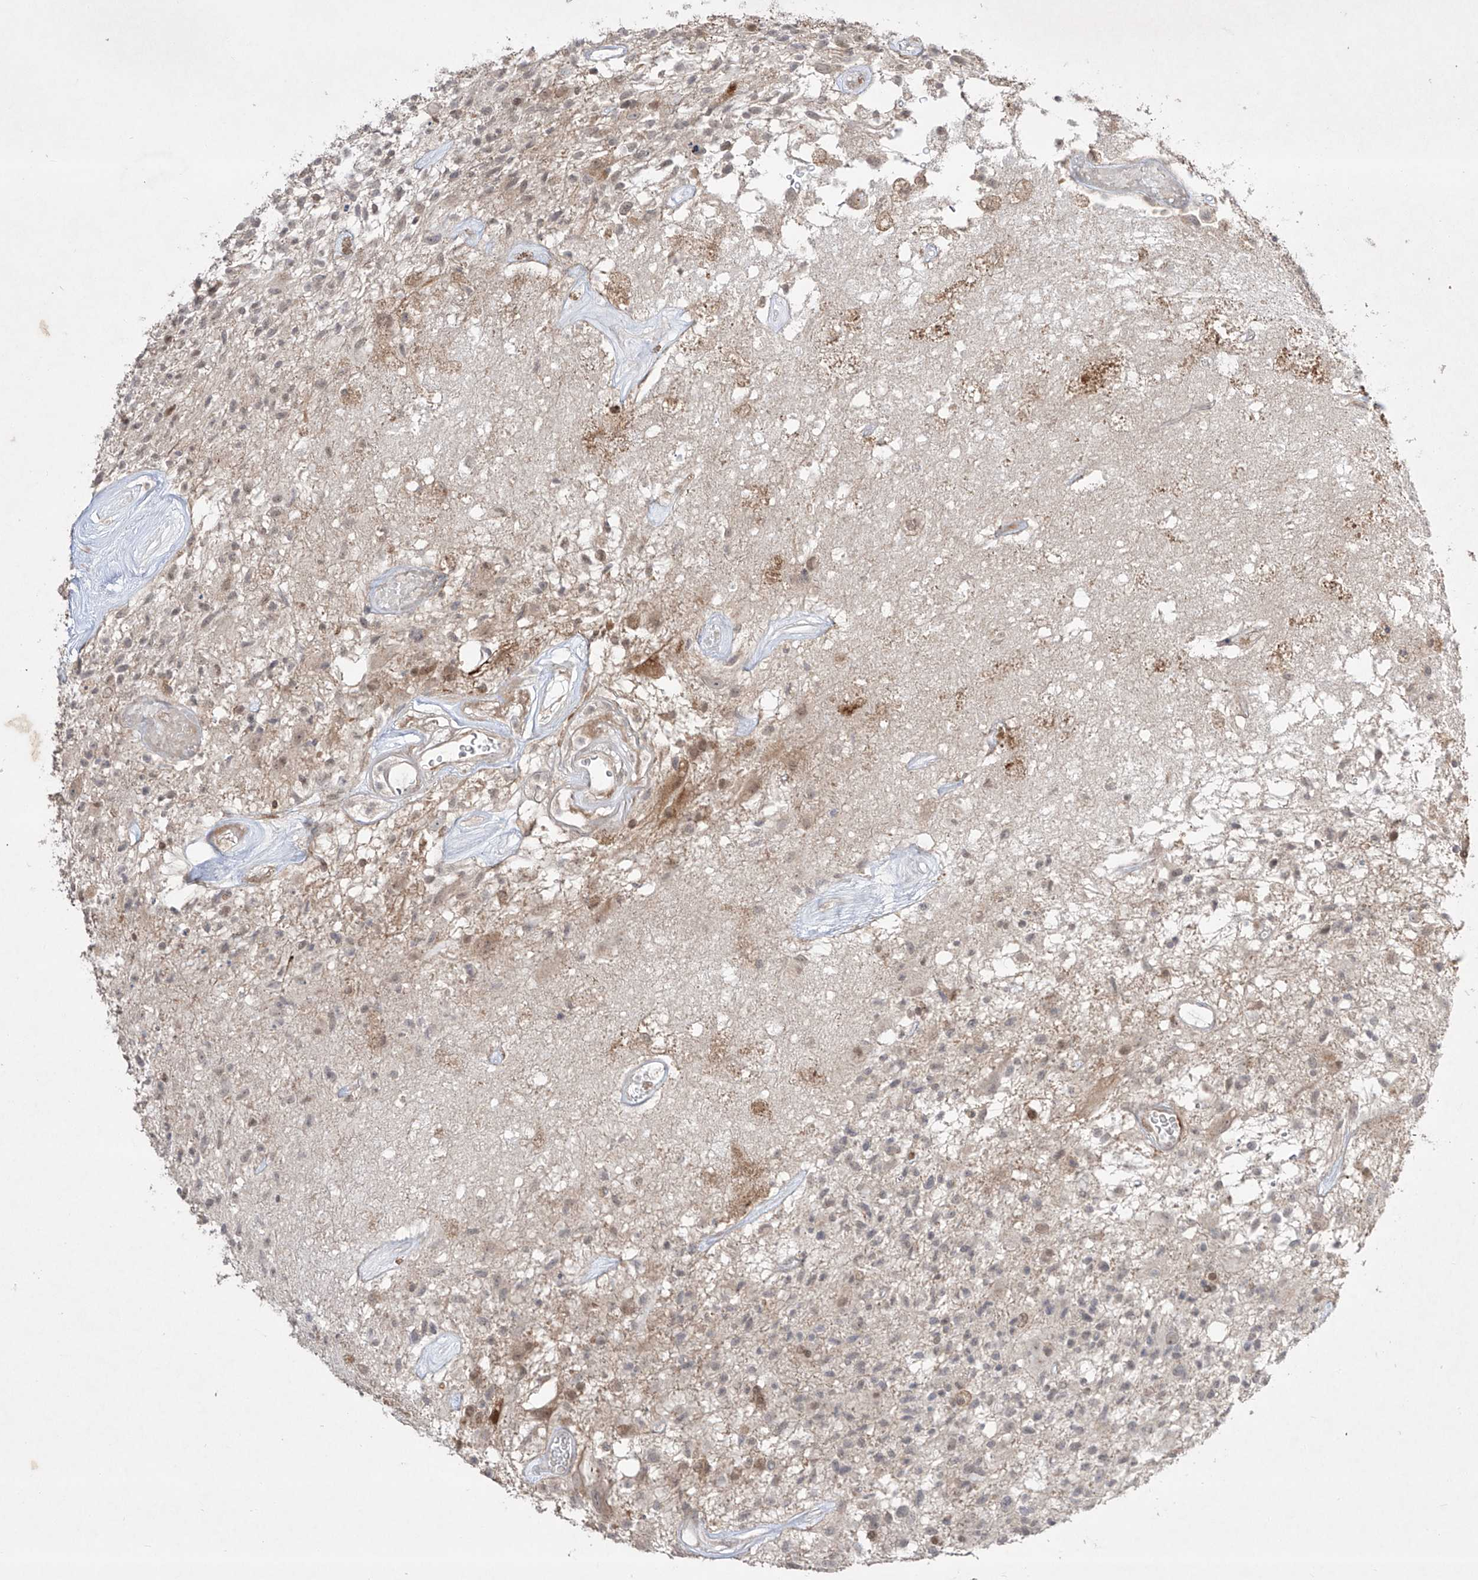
{"staining": {"intensity": "negative", "quantity": "none", "location": "none"}, "tissue": "glioma", "cell_type": "Tumor cells", "image_type": "cancer", "snomed": [{"axis": "morphology", "description": "Glioma, malignant, High grade"}, {"axis": "morphology", "description": "Glioblastoma, NOS"}, {"axis": "topography", "description": "Brain"}], "caption": "Tumor cells show no significant protein staining in glioma.", "gene": "KDM1B", "patient": {"sex": "male", "age": 60}}